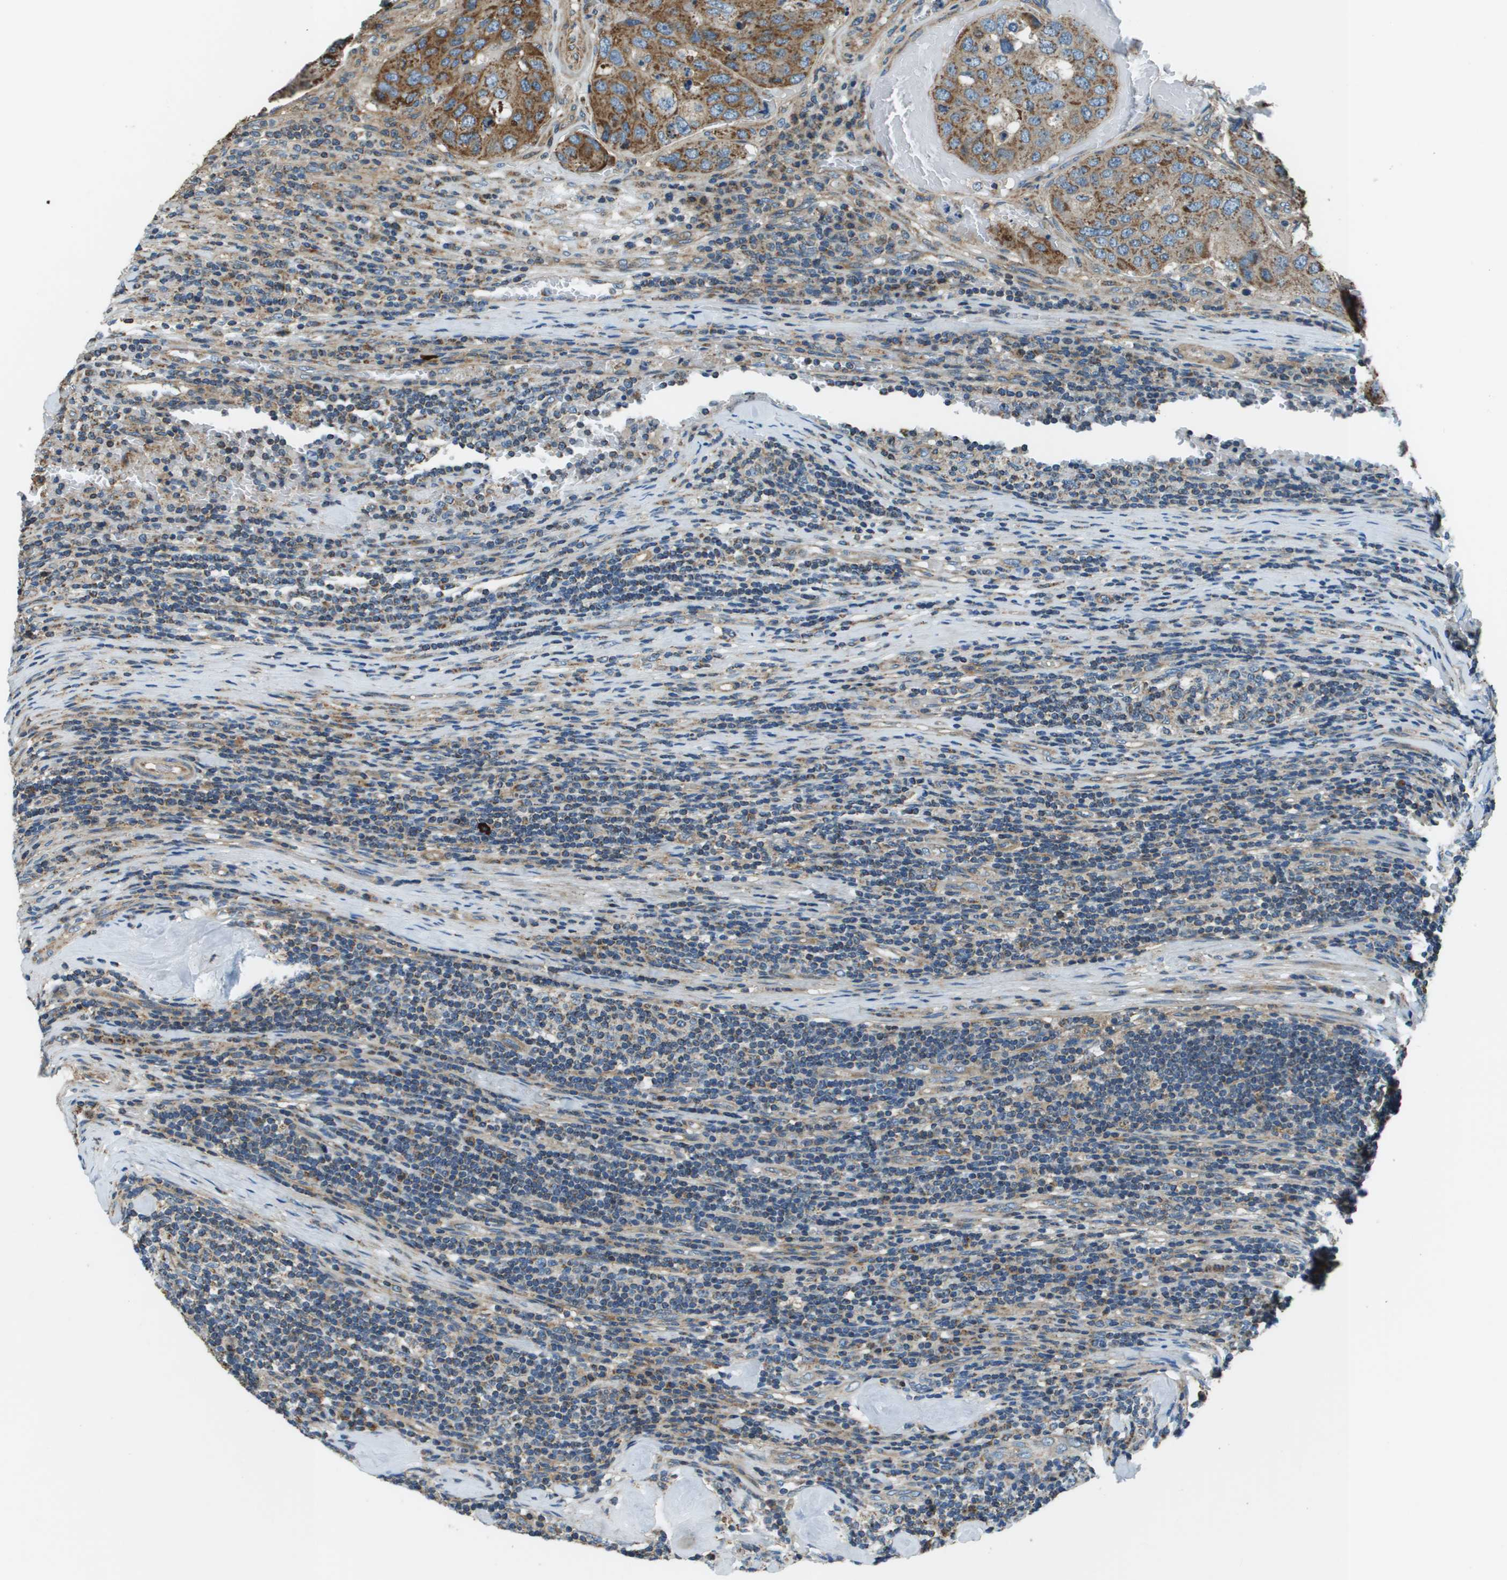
{"staining": {"intensity": "moderate", "quantity": ">75%", "location": "cytoplasmic/membranous"}, "tissue": "urothelial cancer", "cell_type": "Tumor cells", "image_type": "cancer", "snomed": [{"axis": "morphology", "description": "Urothelial carcinoma, High grade"}, {"axis": "topography", "description": "Lymph node"}, {"axis": "topography", "description": "Urinary bladder"}], "caption": "A micrograph of human urothelial cancer stained for a protein exhibits moderate cytoplasmic/membranous brown staining in tumor cells.", "gene": "TMEM51", "patient": {"sex": "male", "age": 51}}